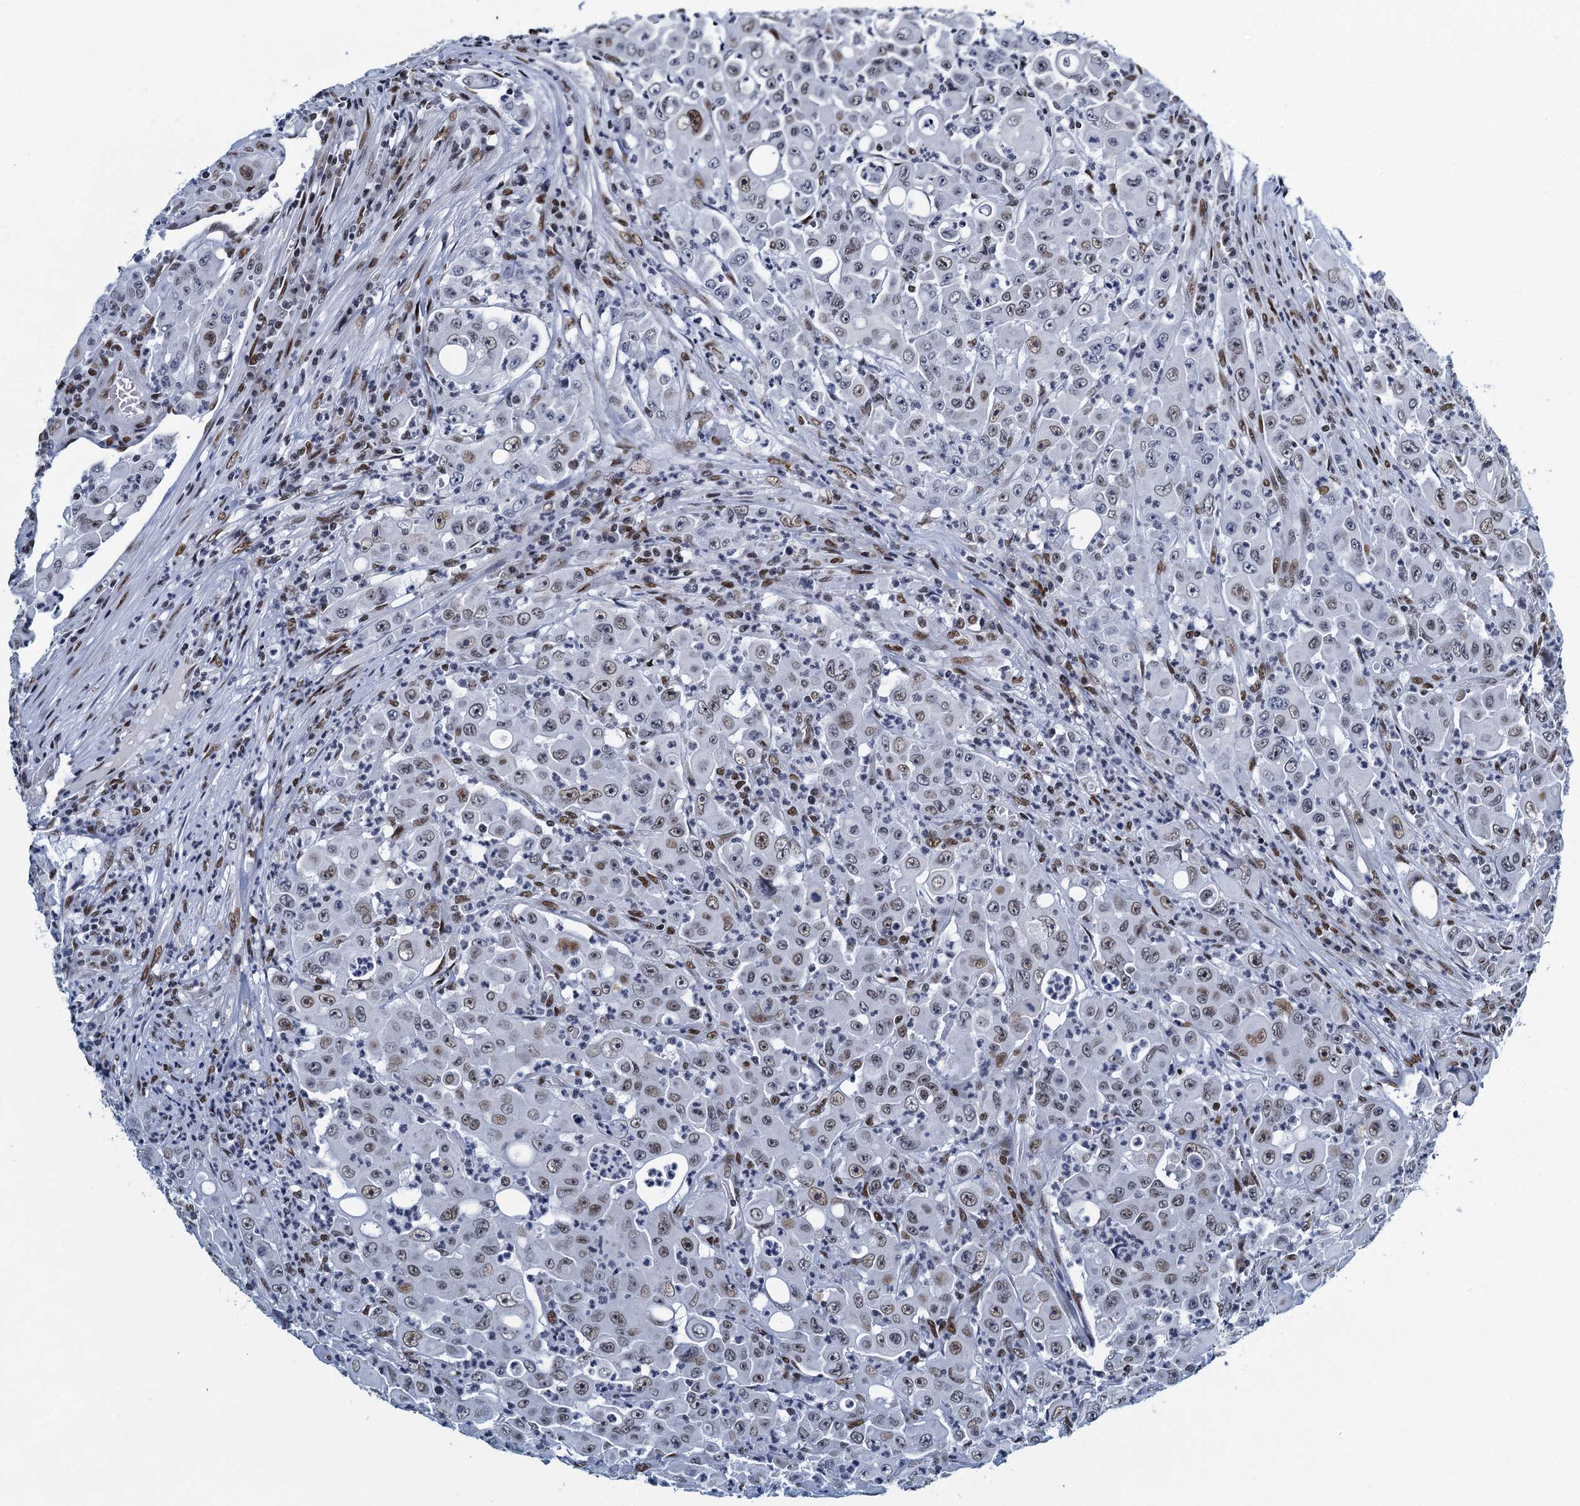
{"staining": {"intensity": "weak", "quantity": ">75%", "location": "nuclear"}, "tissue": "colorectal cancer", "cell_type": "Tumor cells", "image_type": "cancer", "snomed": [{"axis": "morphology", "description": "Adenocarcinoma, NOS"}, {"axis": "topography", "description": "Colon"}], "caption": "Human adenocarcinoma (colorectal) stained for a protein (brown) demonstrates weak nuclear positive expression in approximately >75% of tumor cells.", "gene": "HNRNPUL2", "patient": {"sex": "male", "age": 51}}